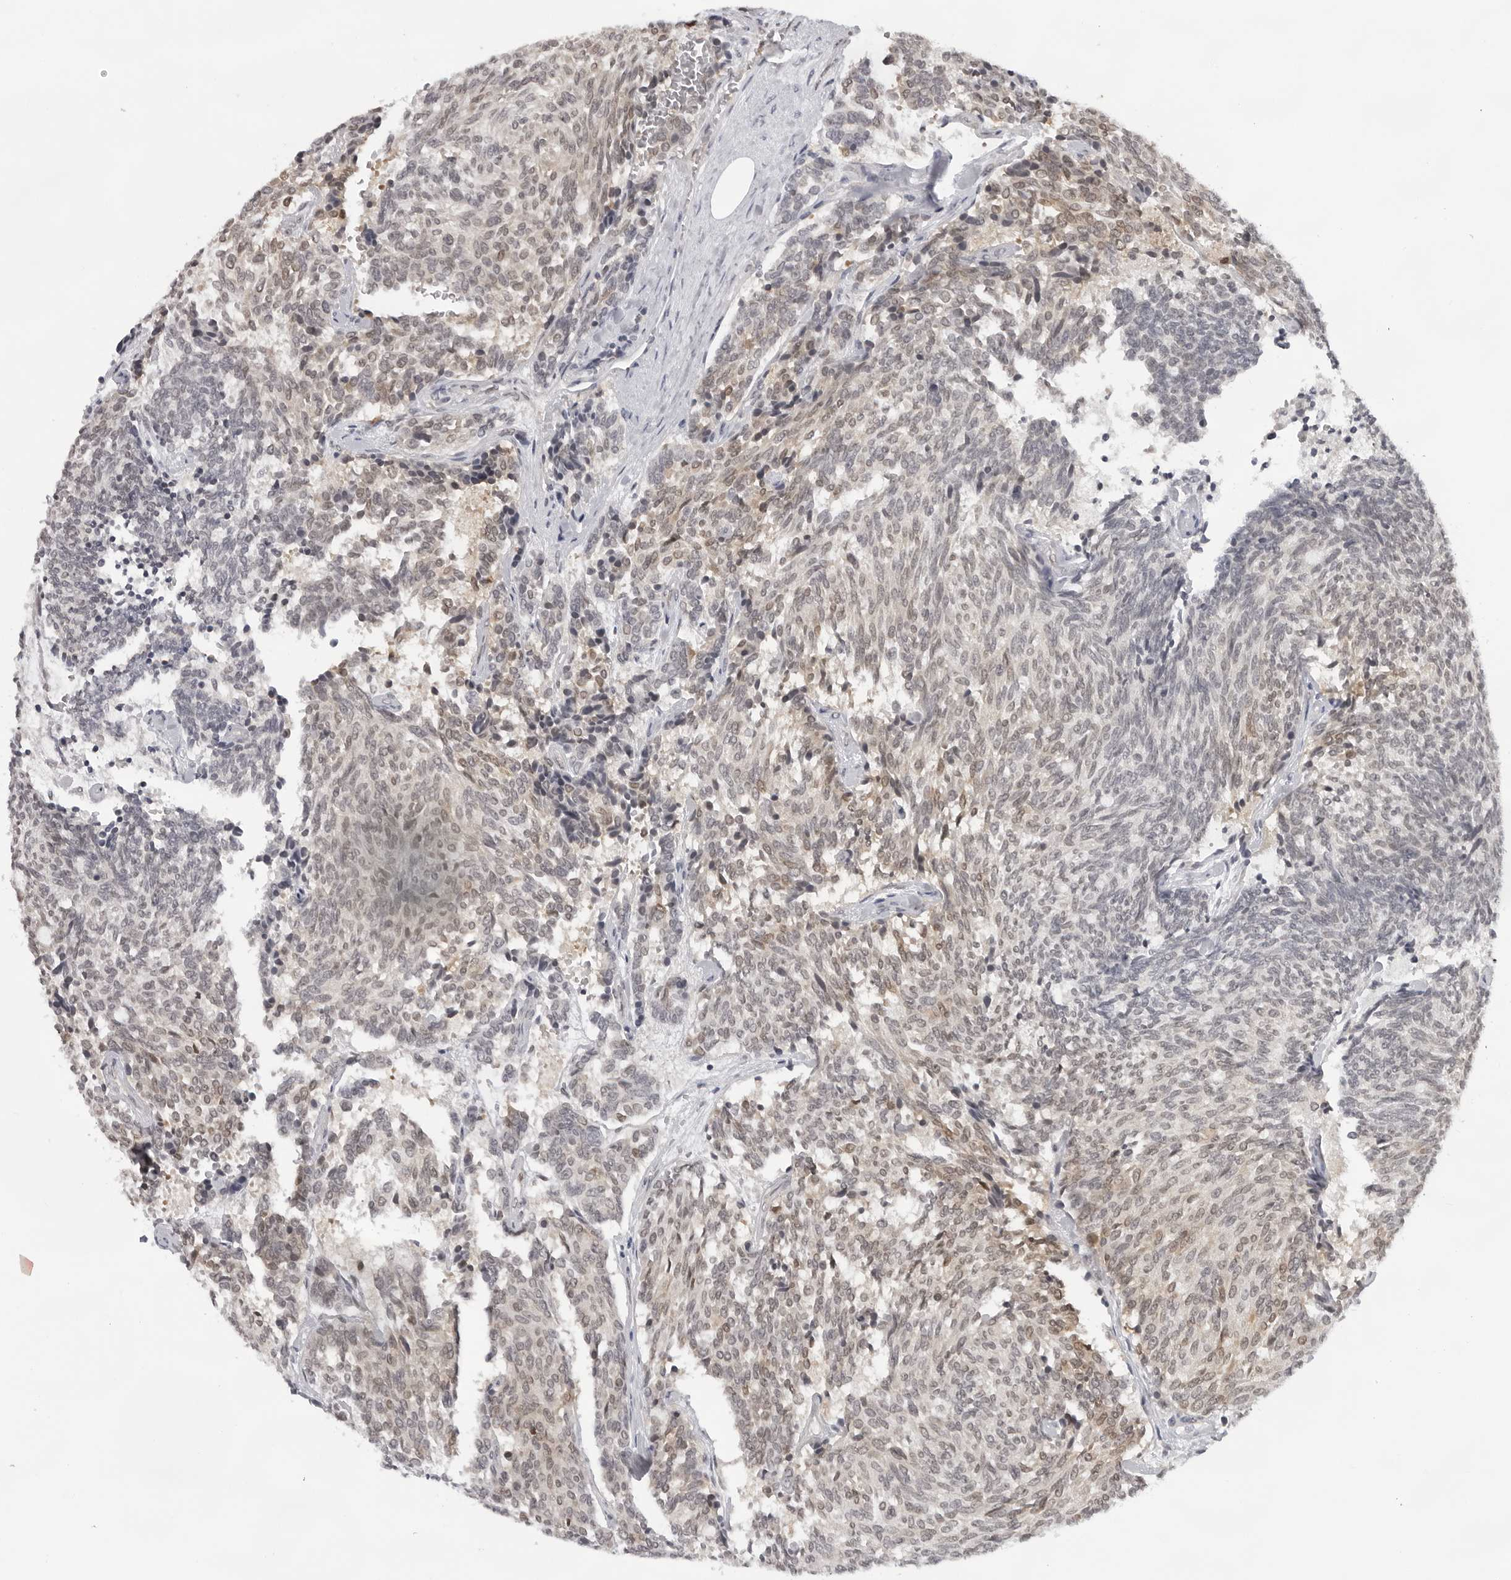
{"staining": {"intensity": "weak", "quantity": "<25%", "location": "cytoplasmic/membranous"}, "tissue": "carcinoid", "cell_type": "Tumor cells", "image_type": "cancer", "snomed": [{"axis": "morphology", "description": "Carcinoid, malignant, NOS"}, {"axis": "topography", "description": "Pancreas"}], "caption": "DAB (3,3'-diaminobenzidine) immunohistochemical staining of human malignant carcinoid displays no significant expression in tumor cells. (DAB (3,3'-diaminobenzidine) immunohistochemistry, high magnification).", "gene": "CASP7", "patient": {"sex": "female", "age": 54}}